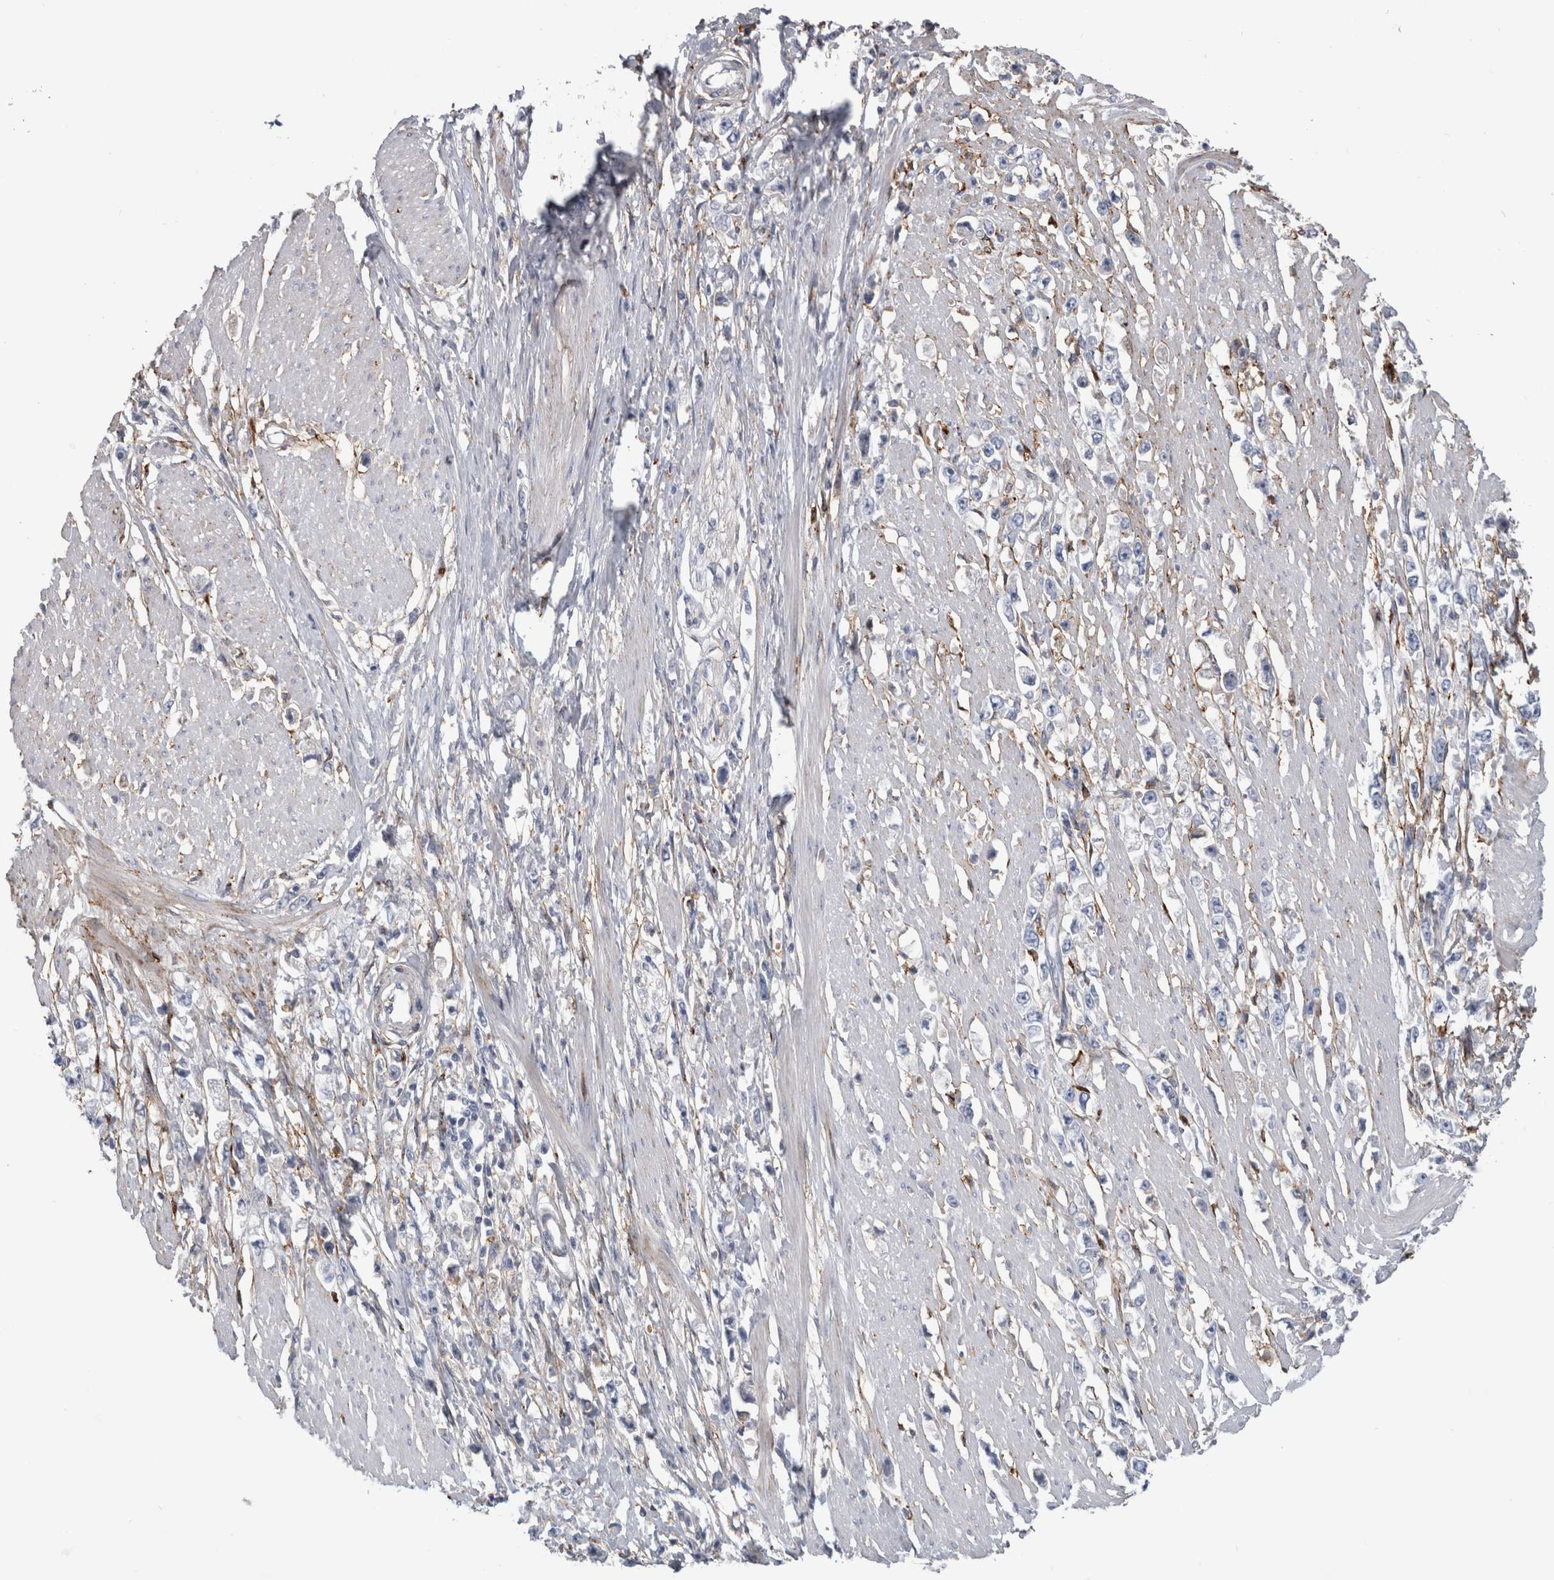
{"staining": {"intensity": "negative", "quantity": "none", "location": "none"}, "tissue": "stomach cancer", "cell_type": "Tumor cells", "image_type": "cancer", "snomed": [{"axis": "morphology", "description": "Adenocarcinoma, NOS"}, {"axis": "topography", "description": "Stomach"}], "caption": "A micrograph of stomach adenocarcinoma stained for a protein displays no brown staining in tumor cells.", "gene": "DNAJC24", "patient": {"sex": "female", "age": 59}}